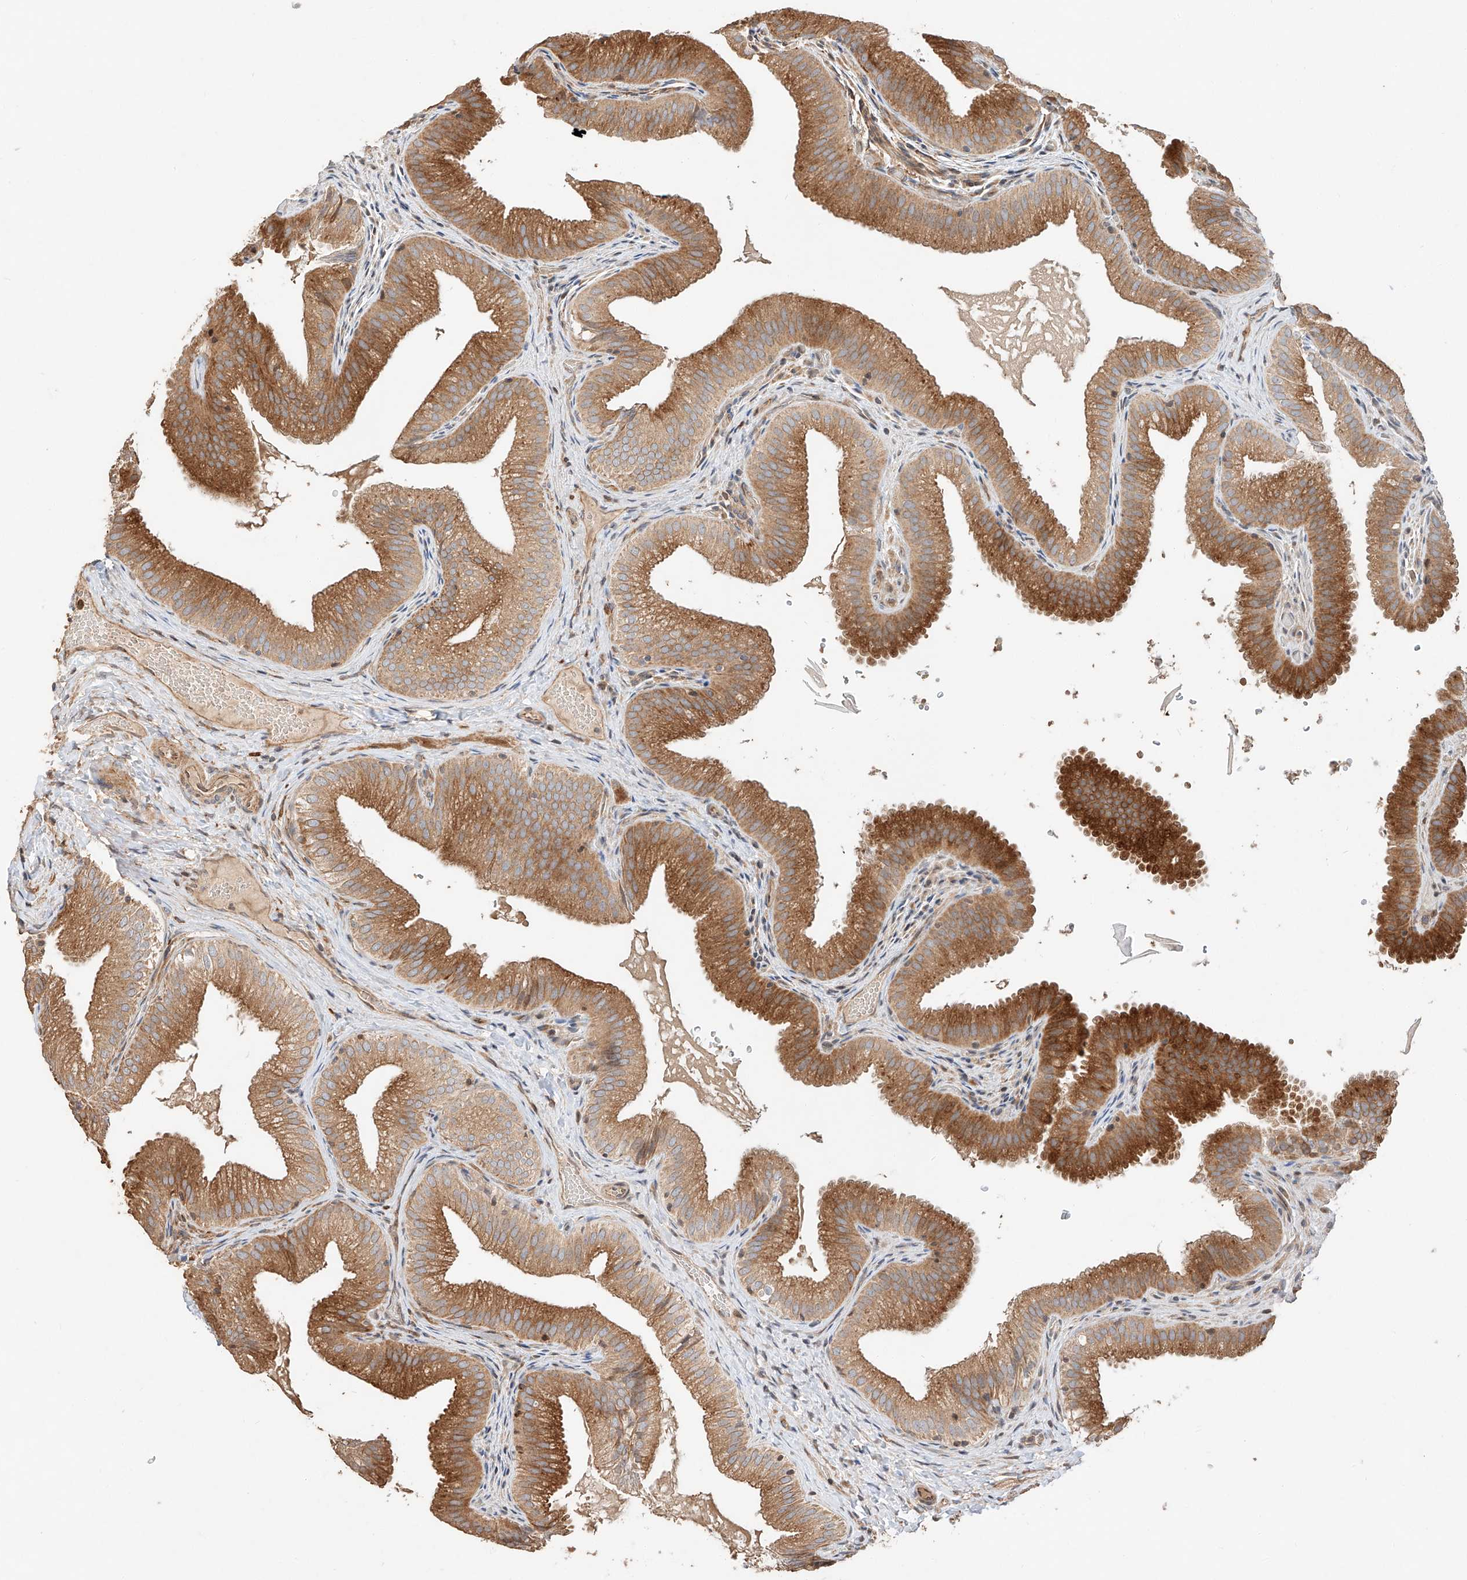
{"staining": {"intensity": "strong", "quantity": ">75%", "location": "cytoplasmic/membranous"}, "tissue": "gallbladder", "cell_type": "Glandular cells", "image_type": "normal", "snomed": [{"axis": "morphology", "description": "Normal tissue, NOS"}, {"axis": "topography", "description": "Gallbladder"}], "caption": "Immunohistochemical staining of benign human gallbladder reveals >75% levels of strong cytoplasmic/membranous protein positivity in approximately >75% of glandular cells.", "gene": "ZNF84", "patient": {"sex": "female", "age": 30}}